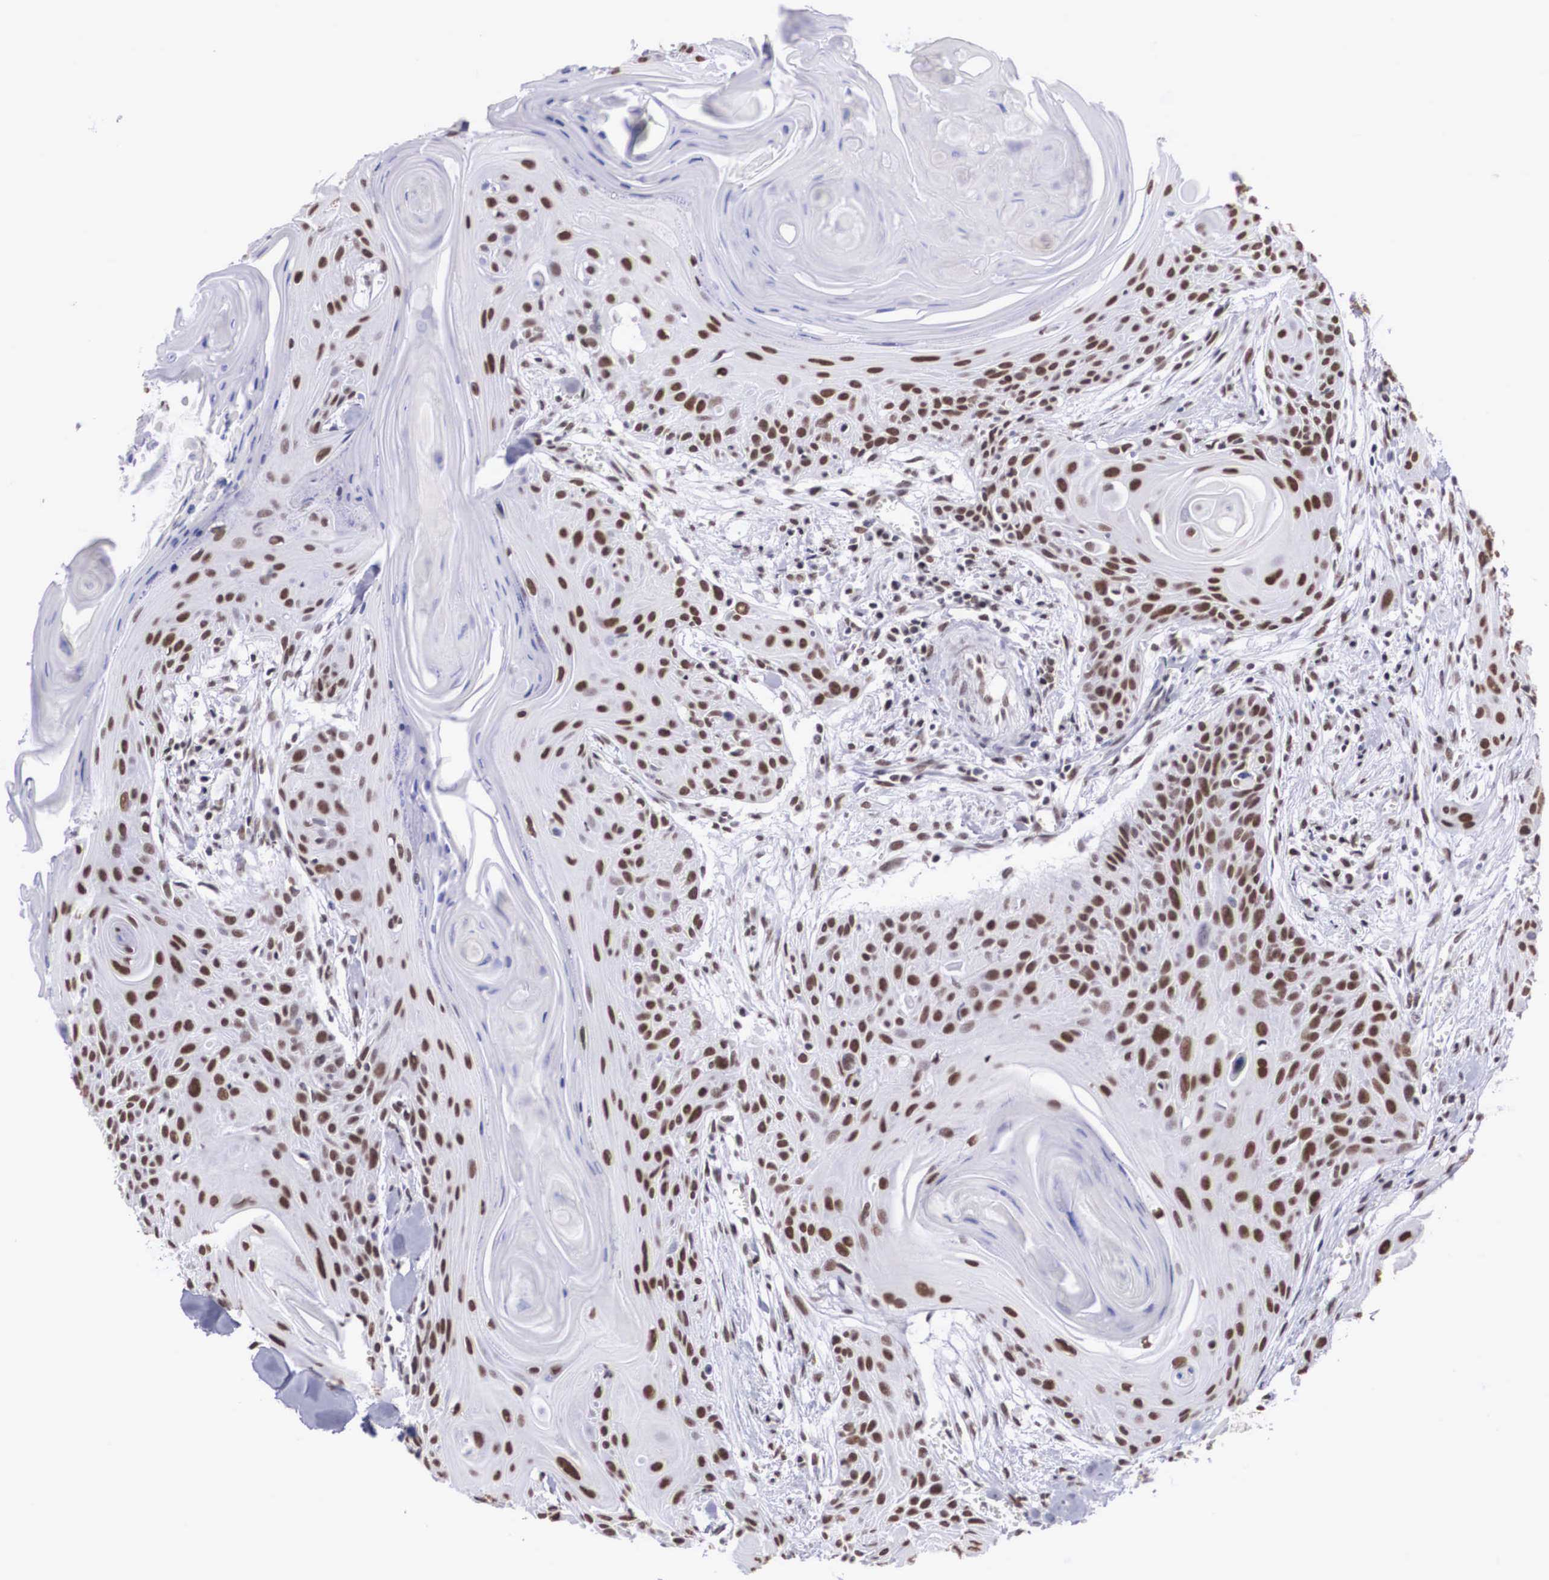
{"staining": {"intensity": "moderate", "quantity": ">75%", "location": "nuclear"}, "tissue": "head and neck cancer", "cell_type": "Tumor cells", "image_type": "cancer", "snomed": [{"axis": "morphology", "description": "Squamous cell carcinoma, NOS"}, {"axis": "morphology", "description": "Squamous cell carcinoma, metastatic, NOS"}, {"axis": "topography", "description": "Lymph node"}, {"axis": "topography", "description": "Salivary gland"}, {"axis": "topography", "description": "Head-Neck"}], "caption": "Brown immunohistochemical staining in squamous cell carcinoma (head and neck) shows moderate nuclear staining in approximately >75% of tumor cells.", "gene": "CSTF2", "patient": {"sex": "female", "age": 74}}